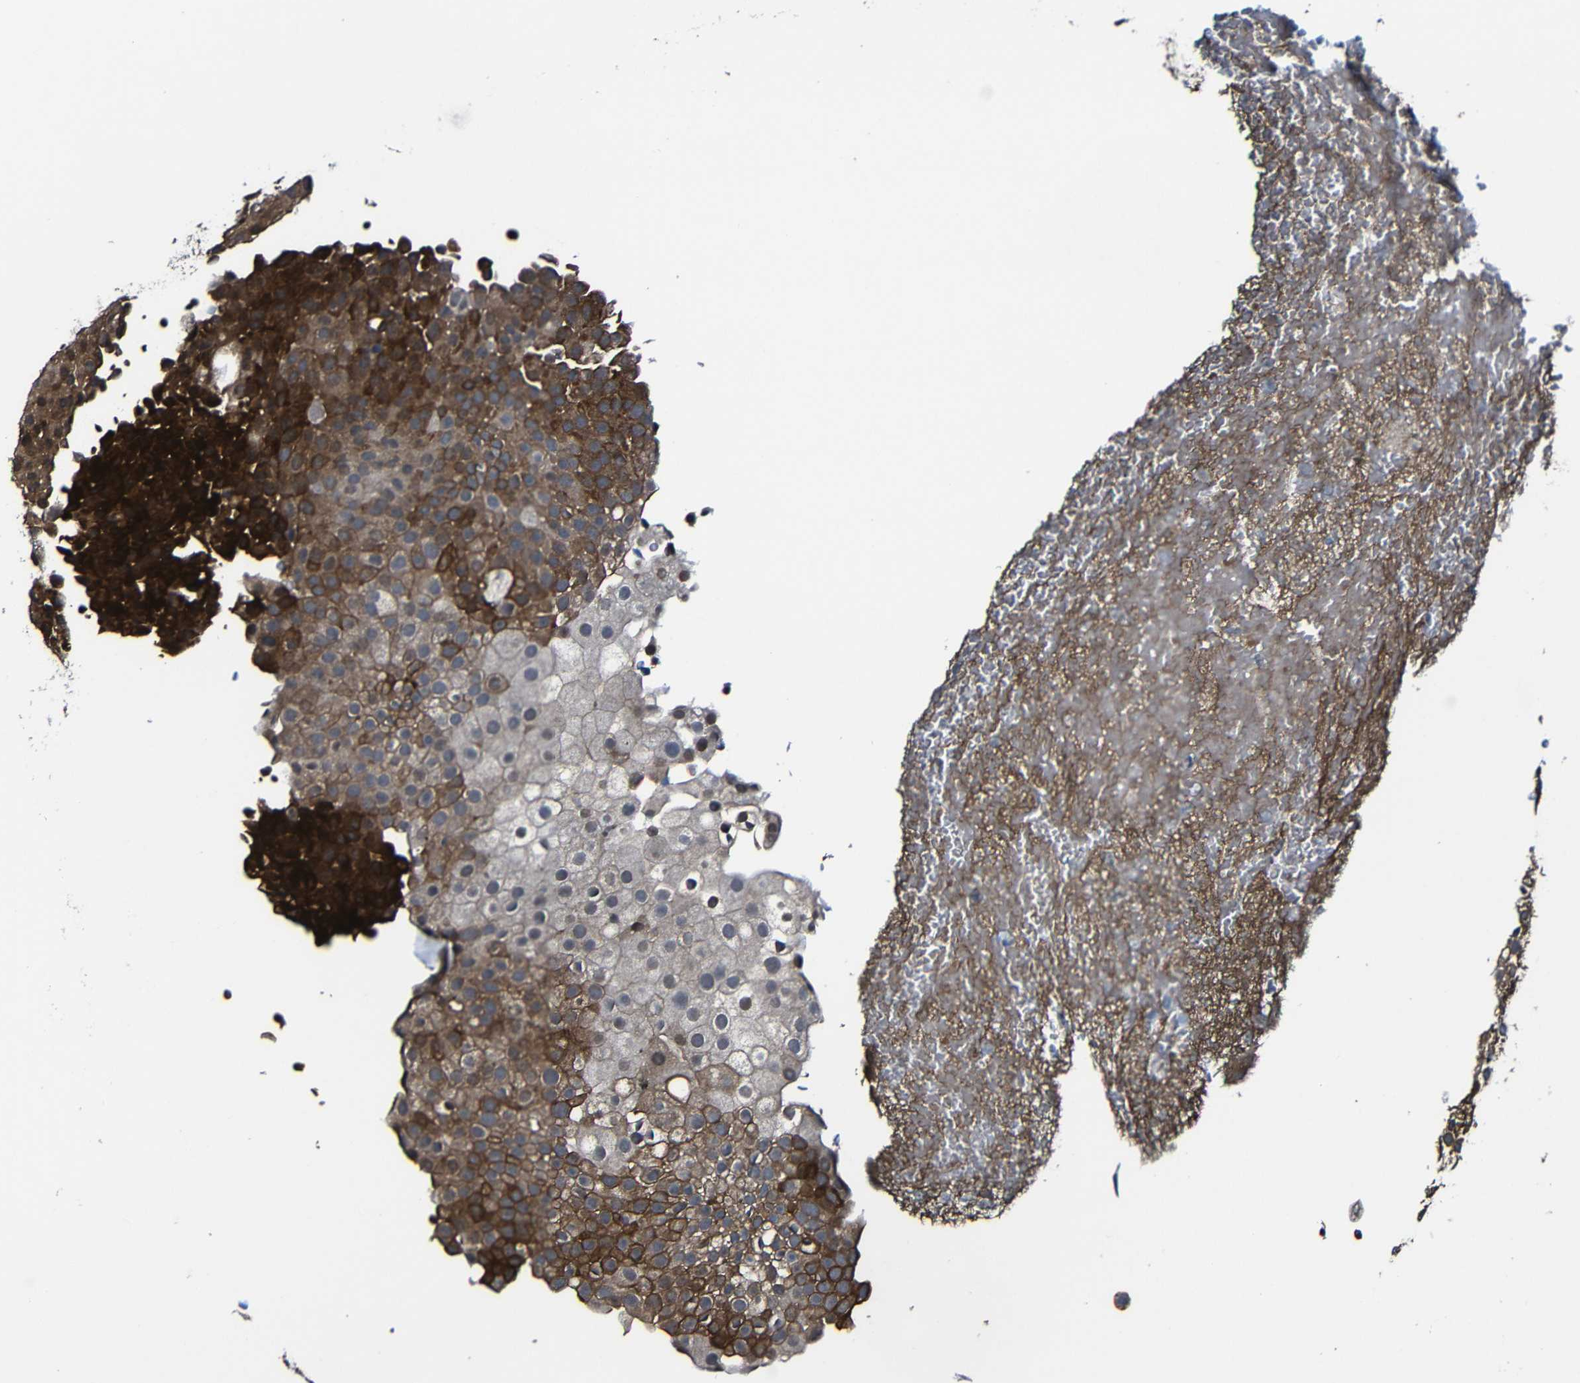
{"staining": {"intensity": "strong", "quantity": ">75%", "location": "cytoplasmic/membranous"}, "tissue": "urothelial cancer", "cell_type": "Tumor cells", "image_type": "cancer", "snomed": [{"axis": "morphology", "description": "Urothelial carcinoma, Low grade"}, {"axis": "topography", "description": "Urinary bladder"}], "caption": "This photomicrograph reveals urothelial cancer stained with immunohistochemistry (IHC) to label a protein in brown. The cytoplasmic/membranous of tumor cells show strong positivity for the protein. Nuclei are counter-stained blue.", "gene": "KIAA0513", "patient": {"sex": "male", "age": 78}}